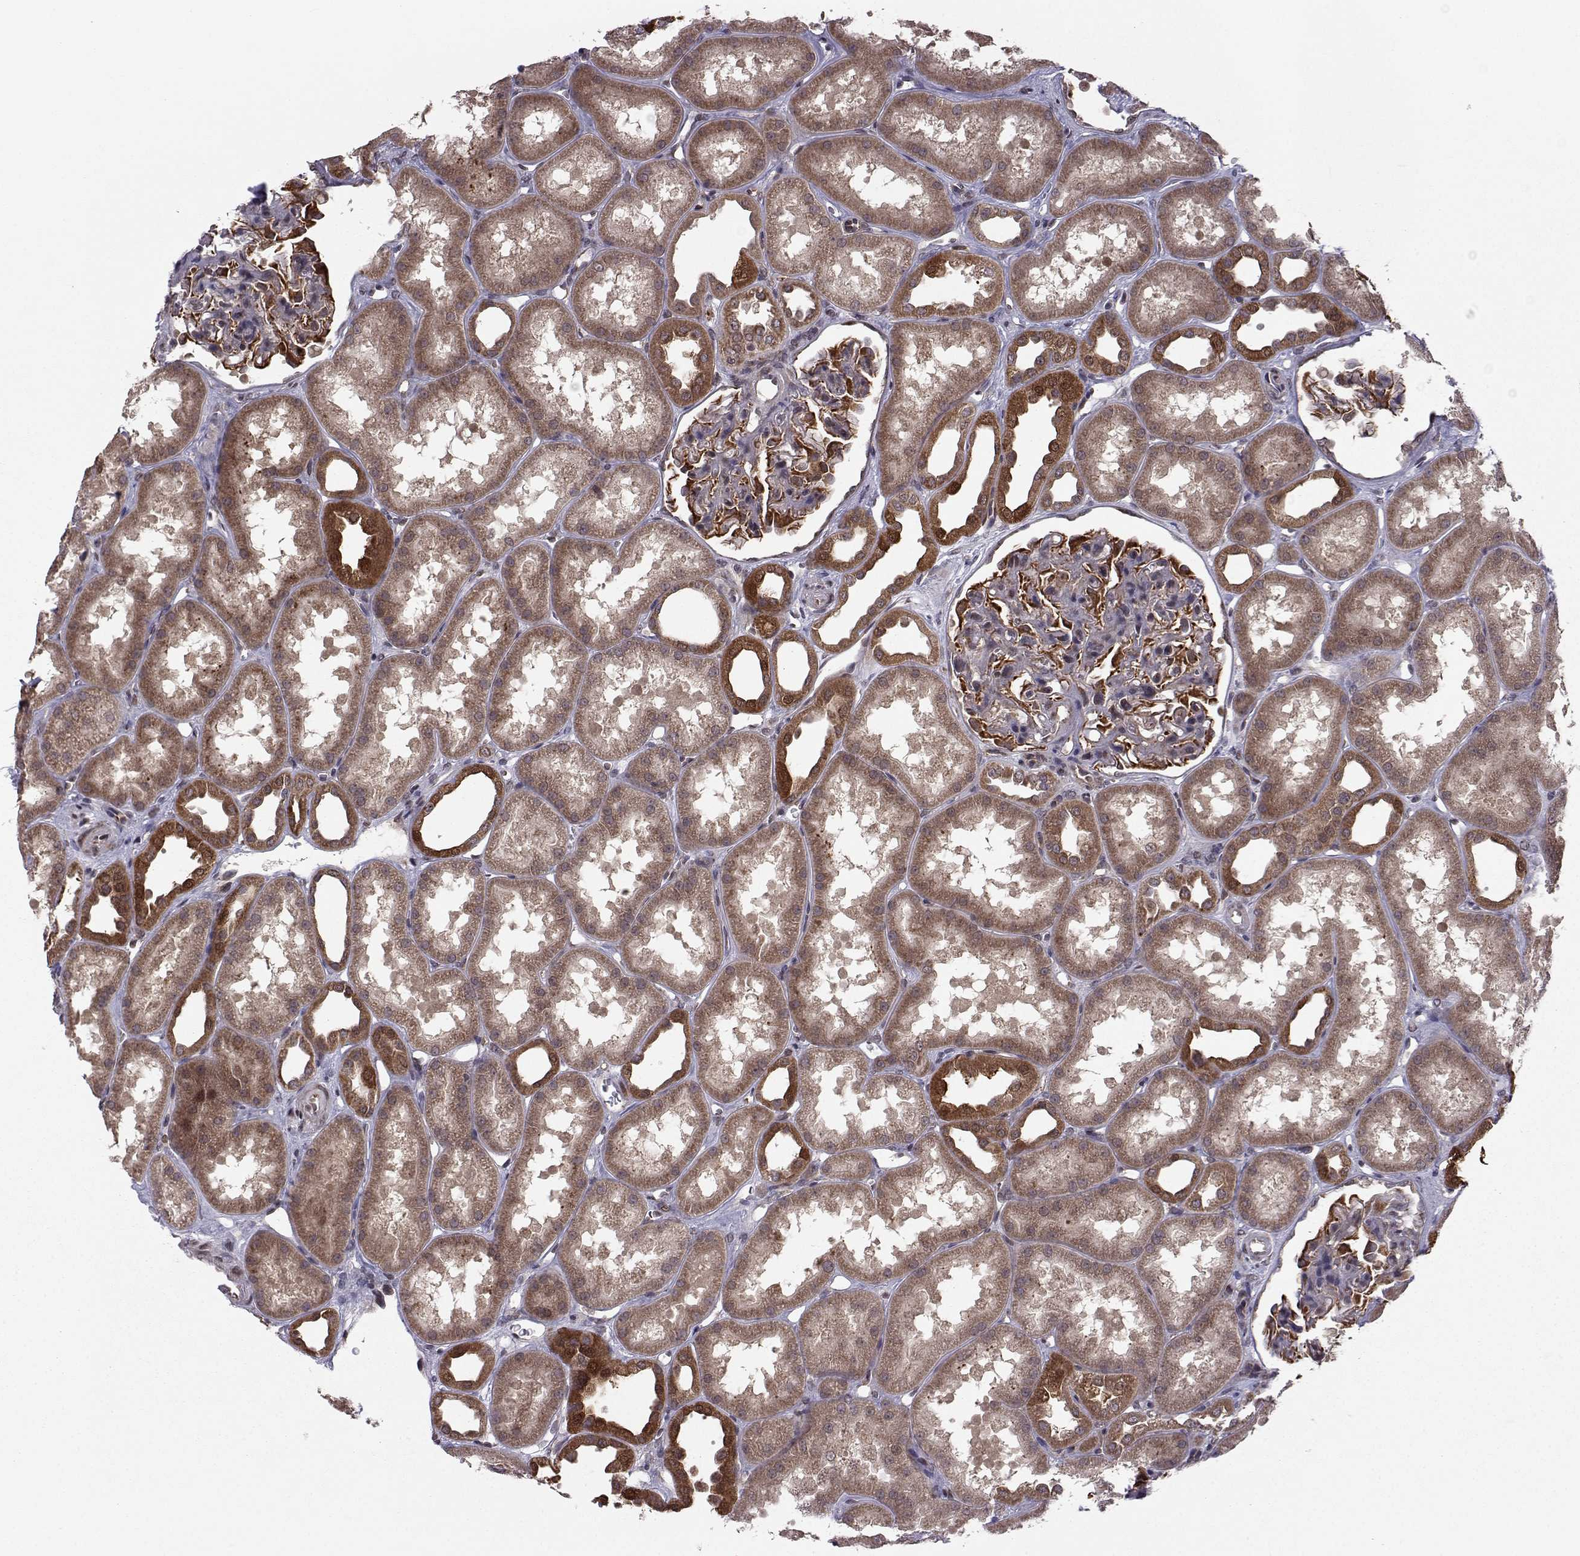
{"staining": {"intensity": "strong", "quantity": "25%-75%", "location": "cytoplasmic/membranous"}, "tissue": "kidney", "cell_type": "Cells in glomeruli", "image_type": "normal", "snomed": [{"axis": "morphology", "description": "Normal tissue, NOS"}, {"axis": "topography", "description": "Kidney"}], "caption": "Cells in glomeruli demonstrate strong cytoplasmic/membranous positivity in about 25%-75% of cells in unremarkable kidney. (Brightfield microscopy of DAB IHC at high magnification).", "gene": "PKN2", "patient": {"sex": "male", "age": 61}}